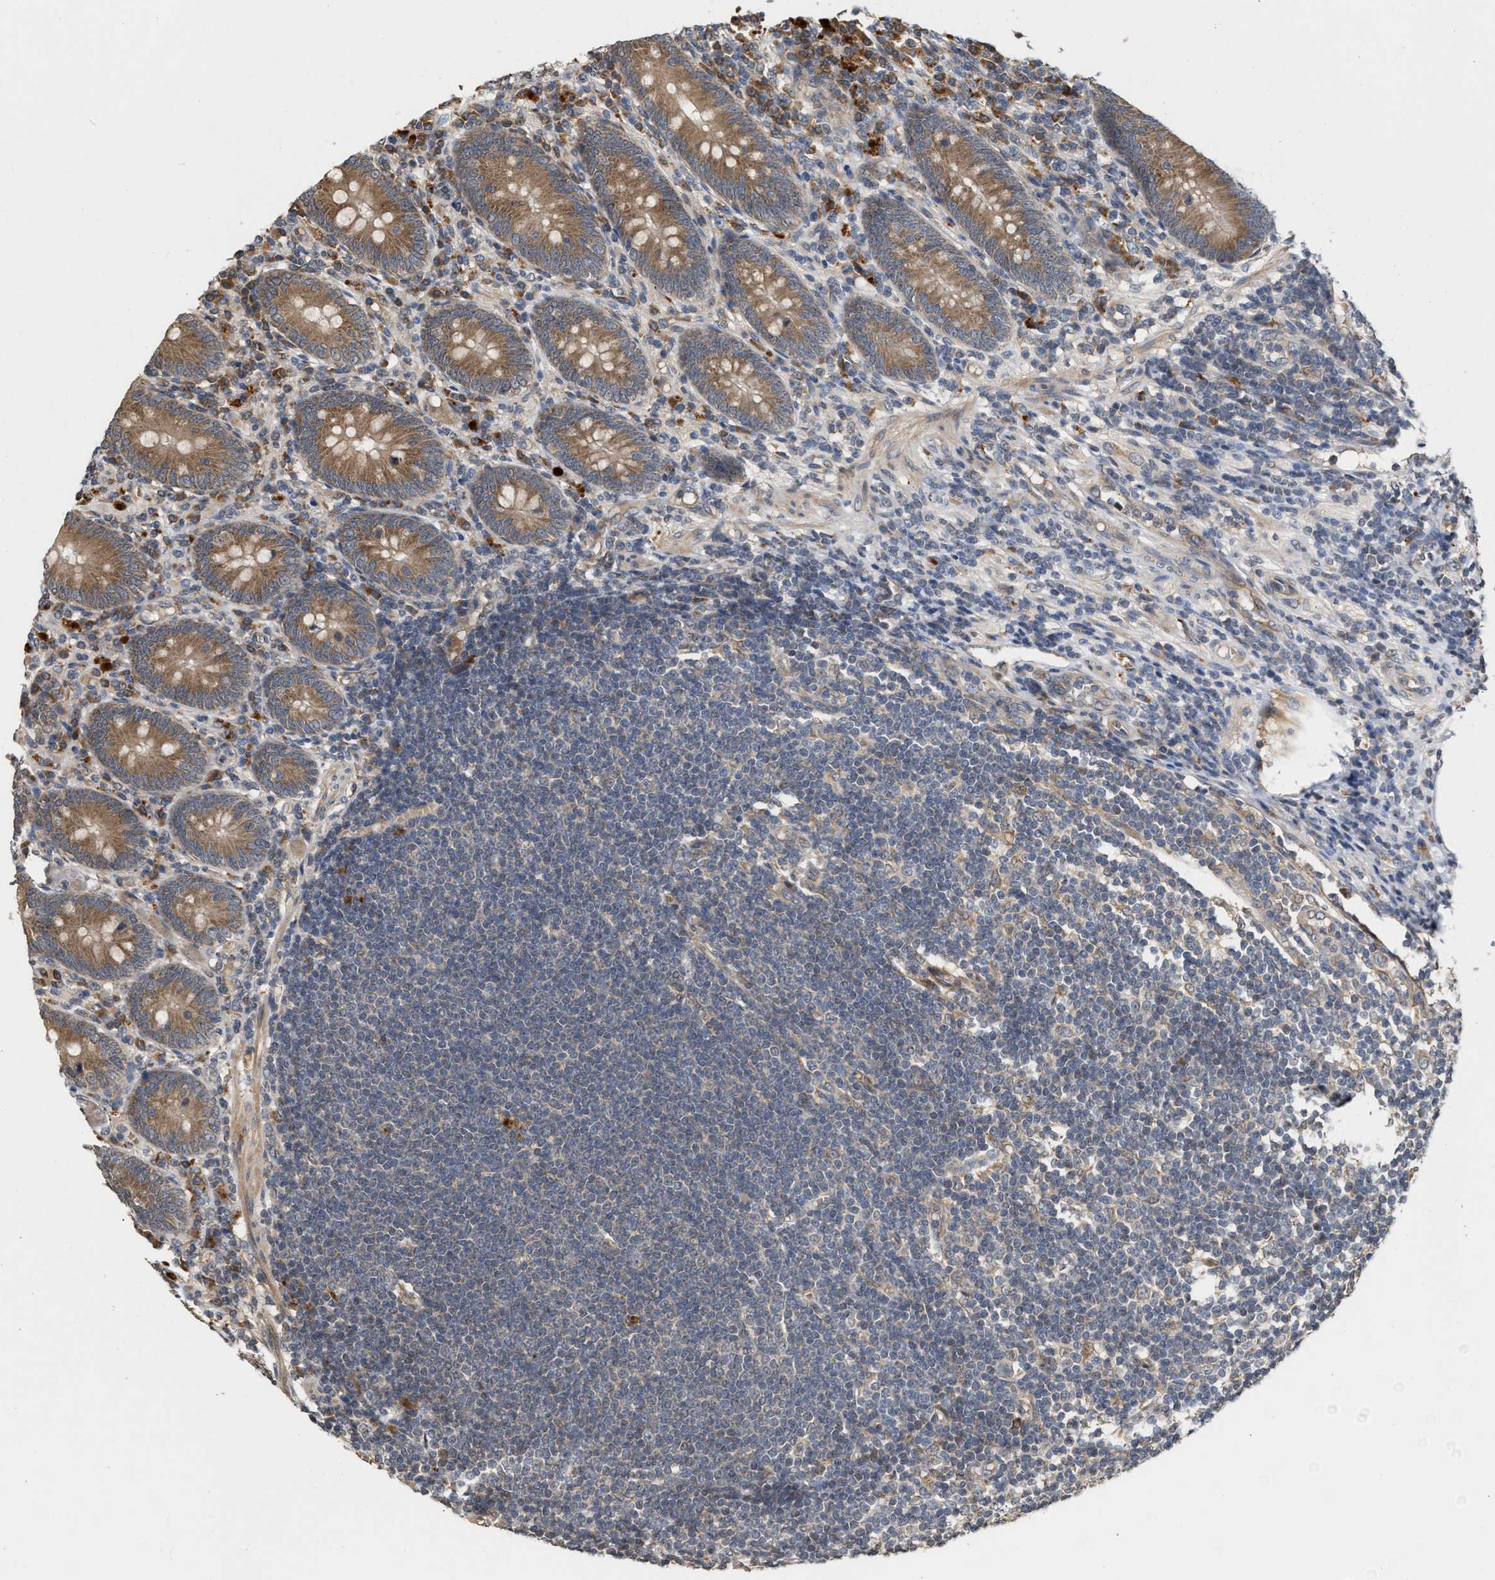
{"staining": {"intensity": "moderate", "quantity": ">75%", "location": "cytoplasmic/membranous"}, "tissue": "appendix", "cell_type": "Glandular cells", "image_type": "normal", "snomed": [{"axis": "morphology", "description": "Normal tissue, NOS"}, {"axis": "morphology", "description": "Inflammation, NOS"}, {"axis": "topography", "description": "Appendix"}], "caption": "A brown stain highlights moderate cytoplasmic/membranous positivity of a protein in glandular cells of normal human appendix. The staining was performed using DAB (3,3'-diaminobenzidine), with brown indicating positive protein expression. Nuclei are stained blue with hematoxylin.", "gene": "SAR1A", "patient": {"sex": "male", "age": 46}}